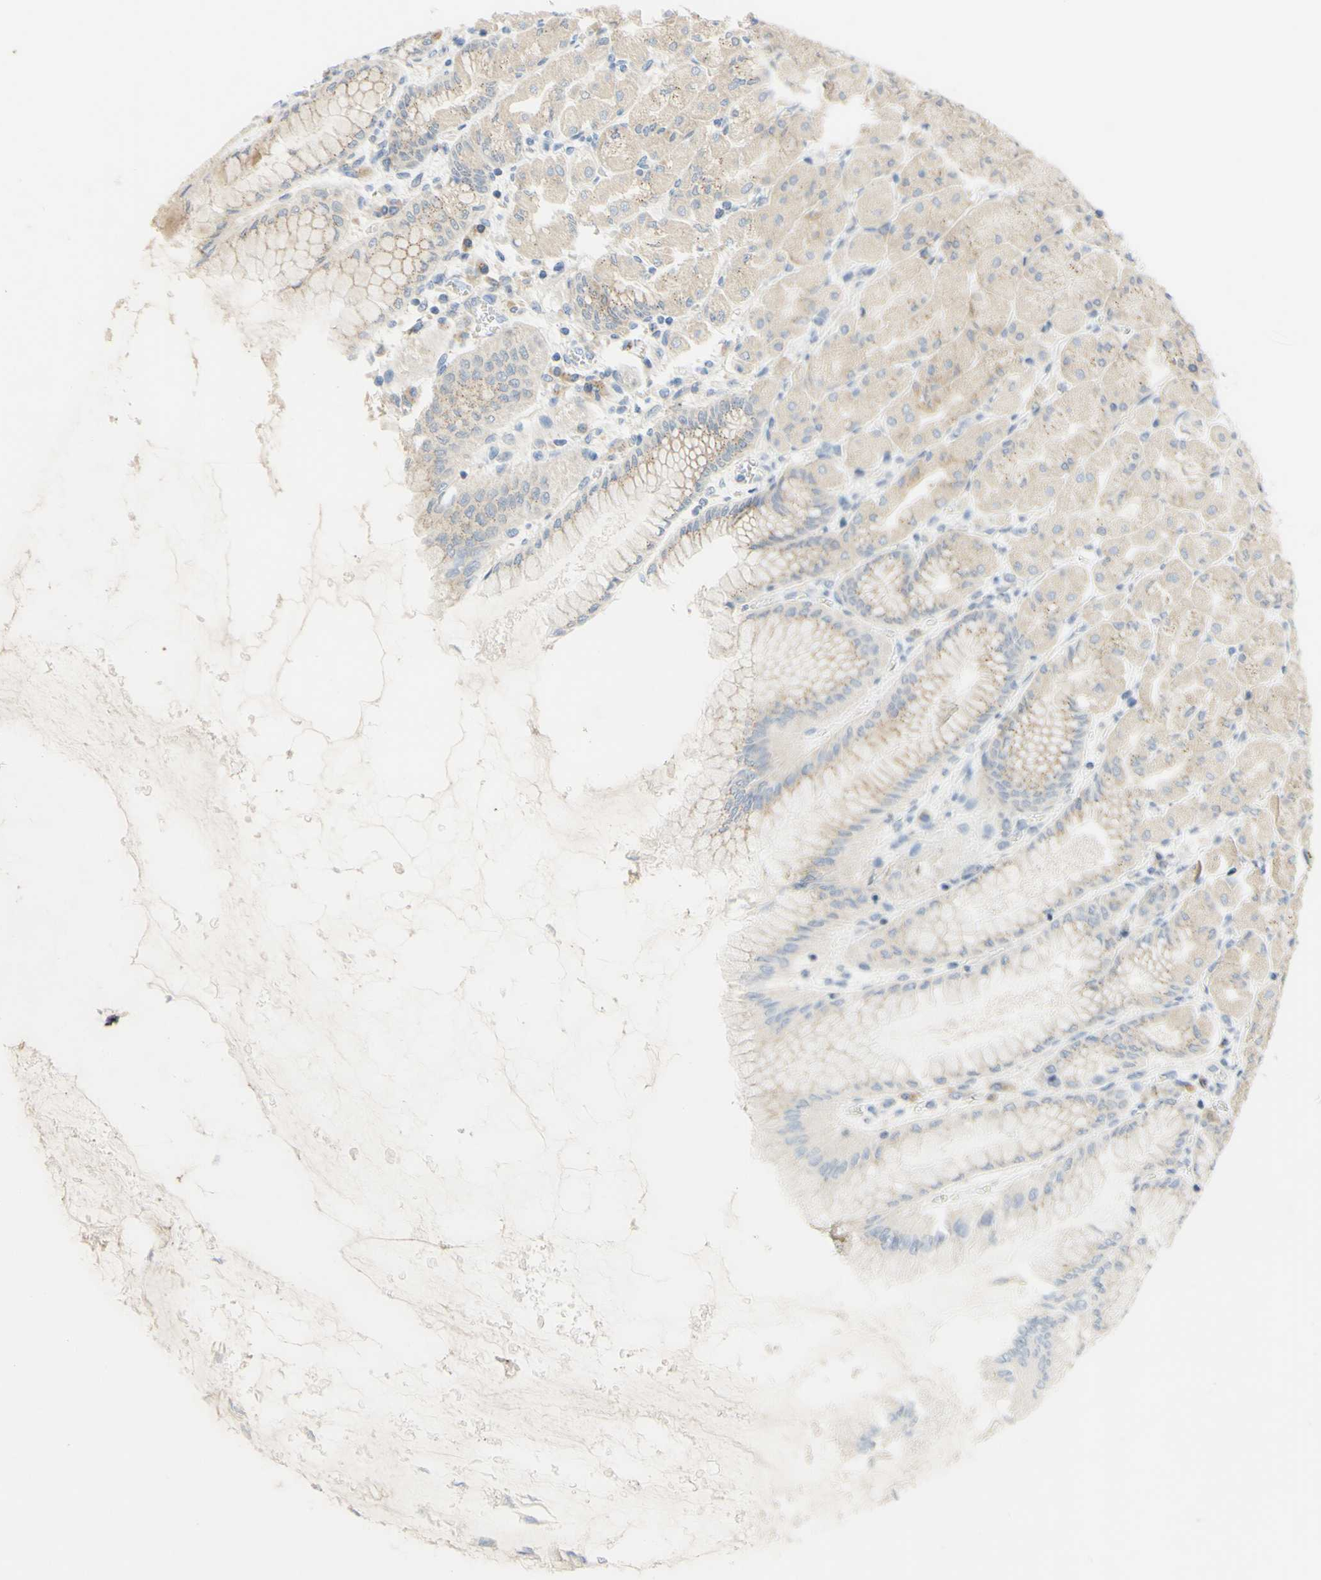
{"staining": {"intensity": "weak", "quantity": ">75%", "location": "cytoplasmic/membranous"}, "tissue": "stomach", "cell_type": "Glandular cells", "image_type": "normal", "snomed": [{"axis": "morphology", "description": "Normal tissue, NOS"}, {"axis": "topography", "description": "Stomach, upper"}], "caption": "About >75% of glandular cells in unremarkable human stomach demonstrate weak cytoplasmic/membranous protein expression as visualized by brown immunohistochemical staining.", "gene": "CCNB2", "patient": {"sex": "female", "age": 56}}